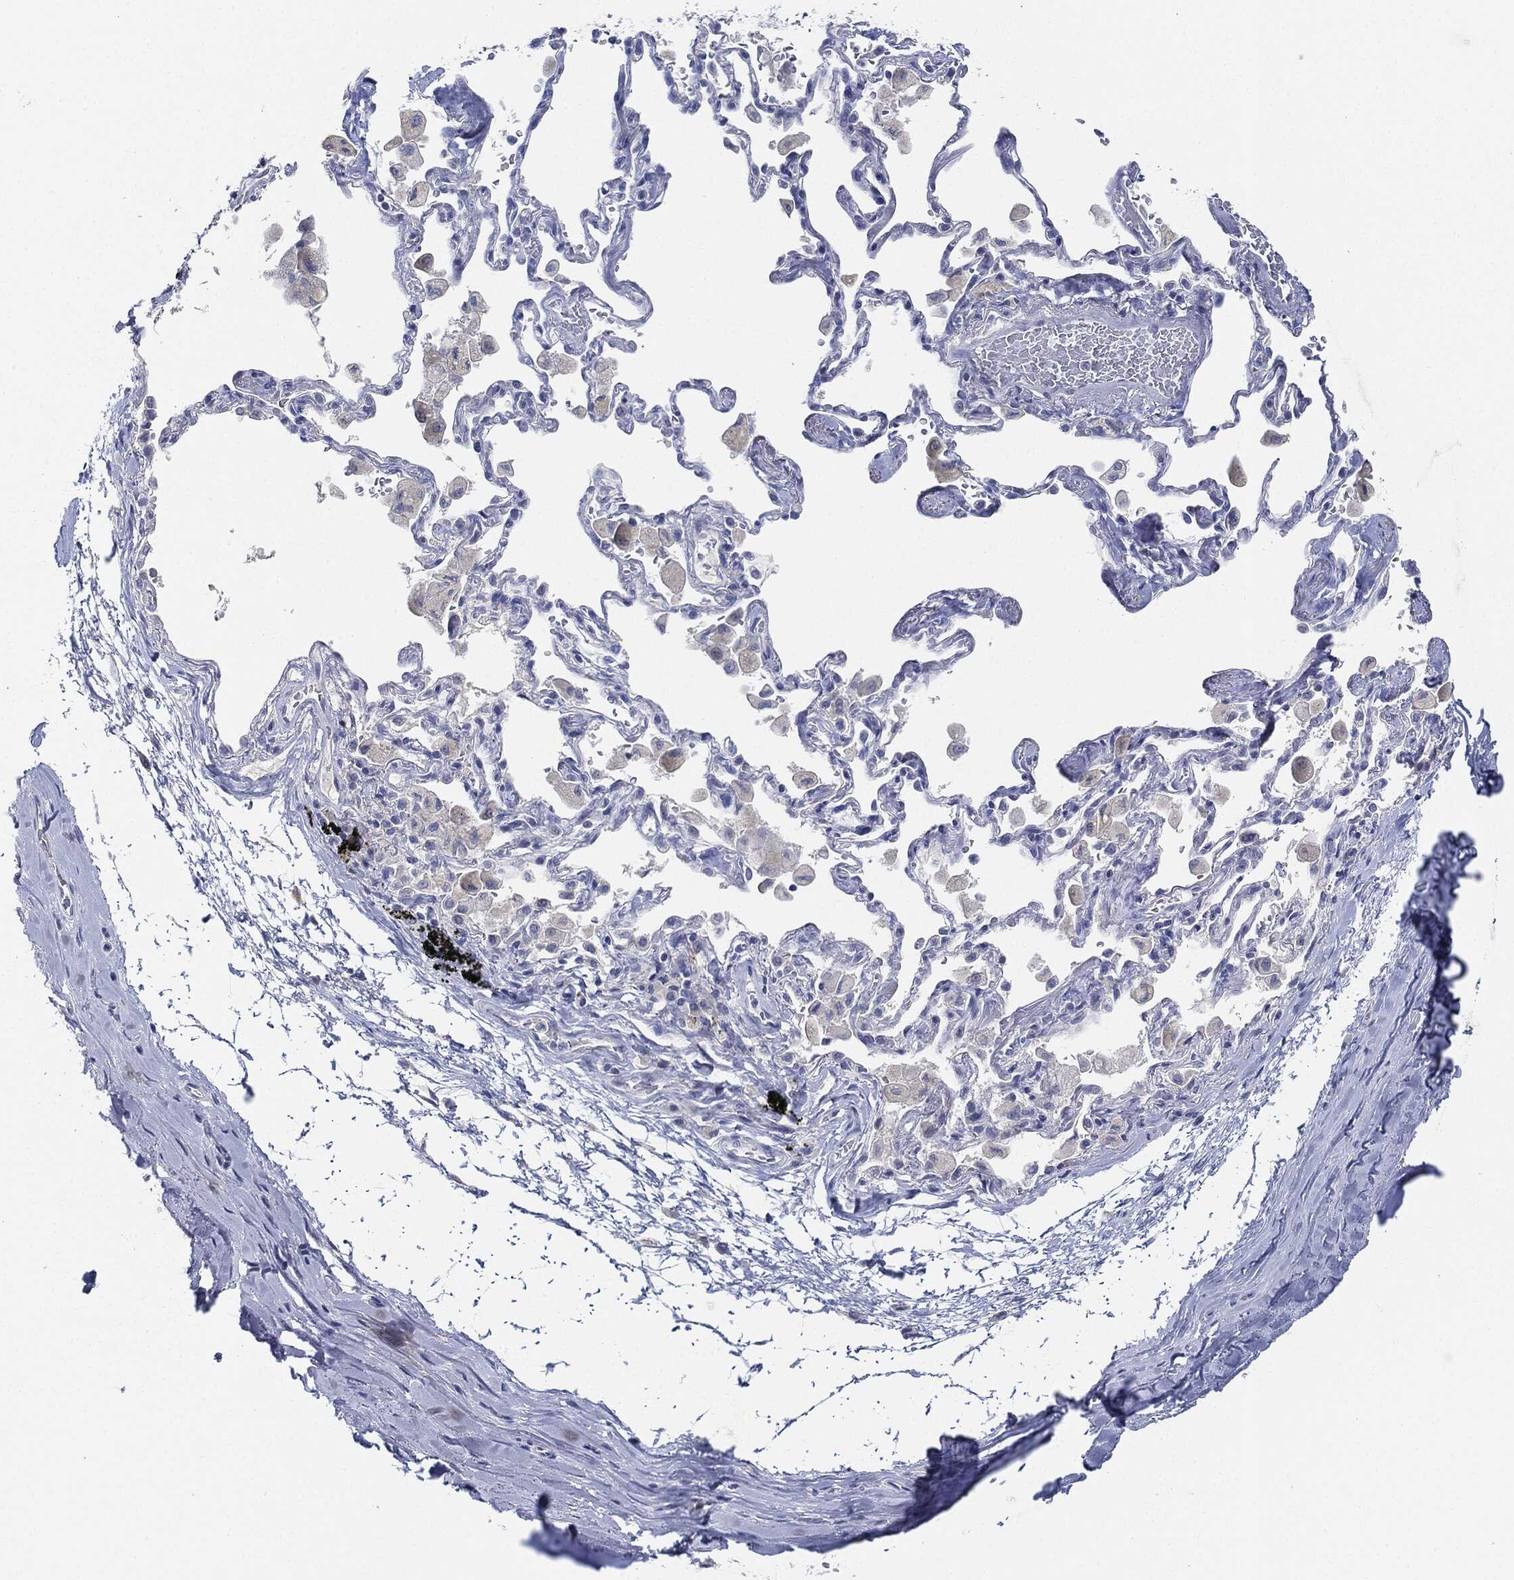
{"staining": {"intensity": "negative", "quantity": "none", "location": "none"}, "tissue": "soft tissue", "cell_type": "Chondrocytes", "image_type": "normal", "snomed": [{"axis": "morphology", "description": "Normal tissue, NOS"}, {"axis": "topography", "description": "Cartilage tissue"}, {"axis": "topography", "description": "Bronchus"}], "caption": "Immunohistochemistry histopathology image of normal soft tissue stained for a protein (brown), which demonstrates no expression in chondrocytes. (DAB immunohistochemistry, high magnification).", "gene": "AFP", "patient": {"sex": "male", "age": 64}}